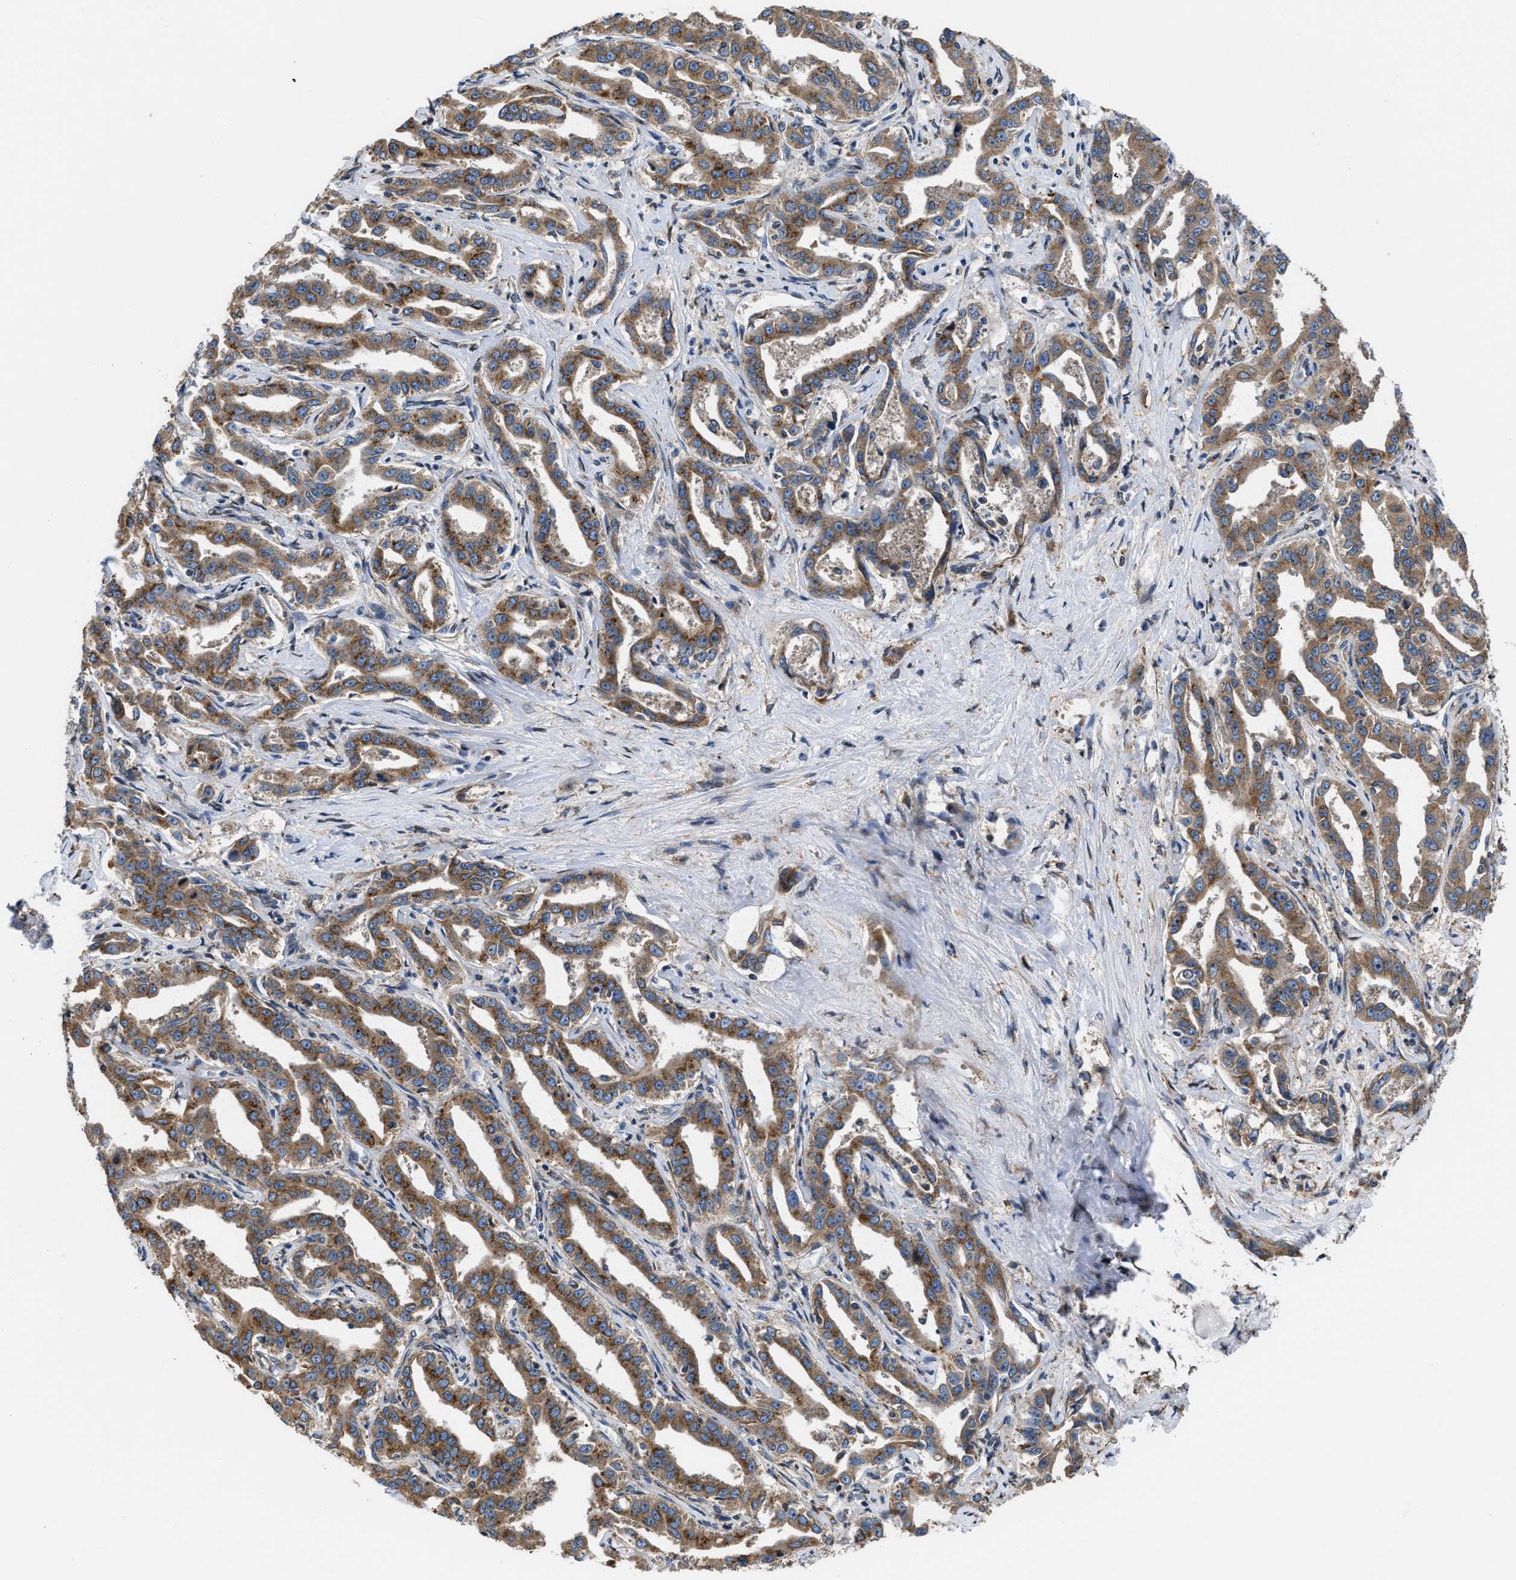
{"staining": {"intensity": "moderate", "quantity": ">75%", "location": "cytoplasmic/membranous"}, "tissue": "liver cancer", "cell_type": "Tumor cells", "image_type": "cancer", "snomed": [{"axis": "morphology", "description": "Cholangiocarcinoma"}, {"axis": "topography", "description": "Liver"}], "caption": "IHC micrograph of human liver cancer (cholangiocarcinoma) stained for a protein (brown), which reveals medium levels of moderate cytoplasmic/membranous staining in approximately >75% of tumor cells.", "gene": "CEP128", "patient": {"sex": "male", "age": 59}}